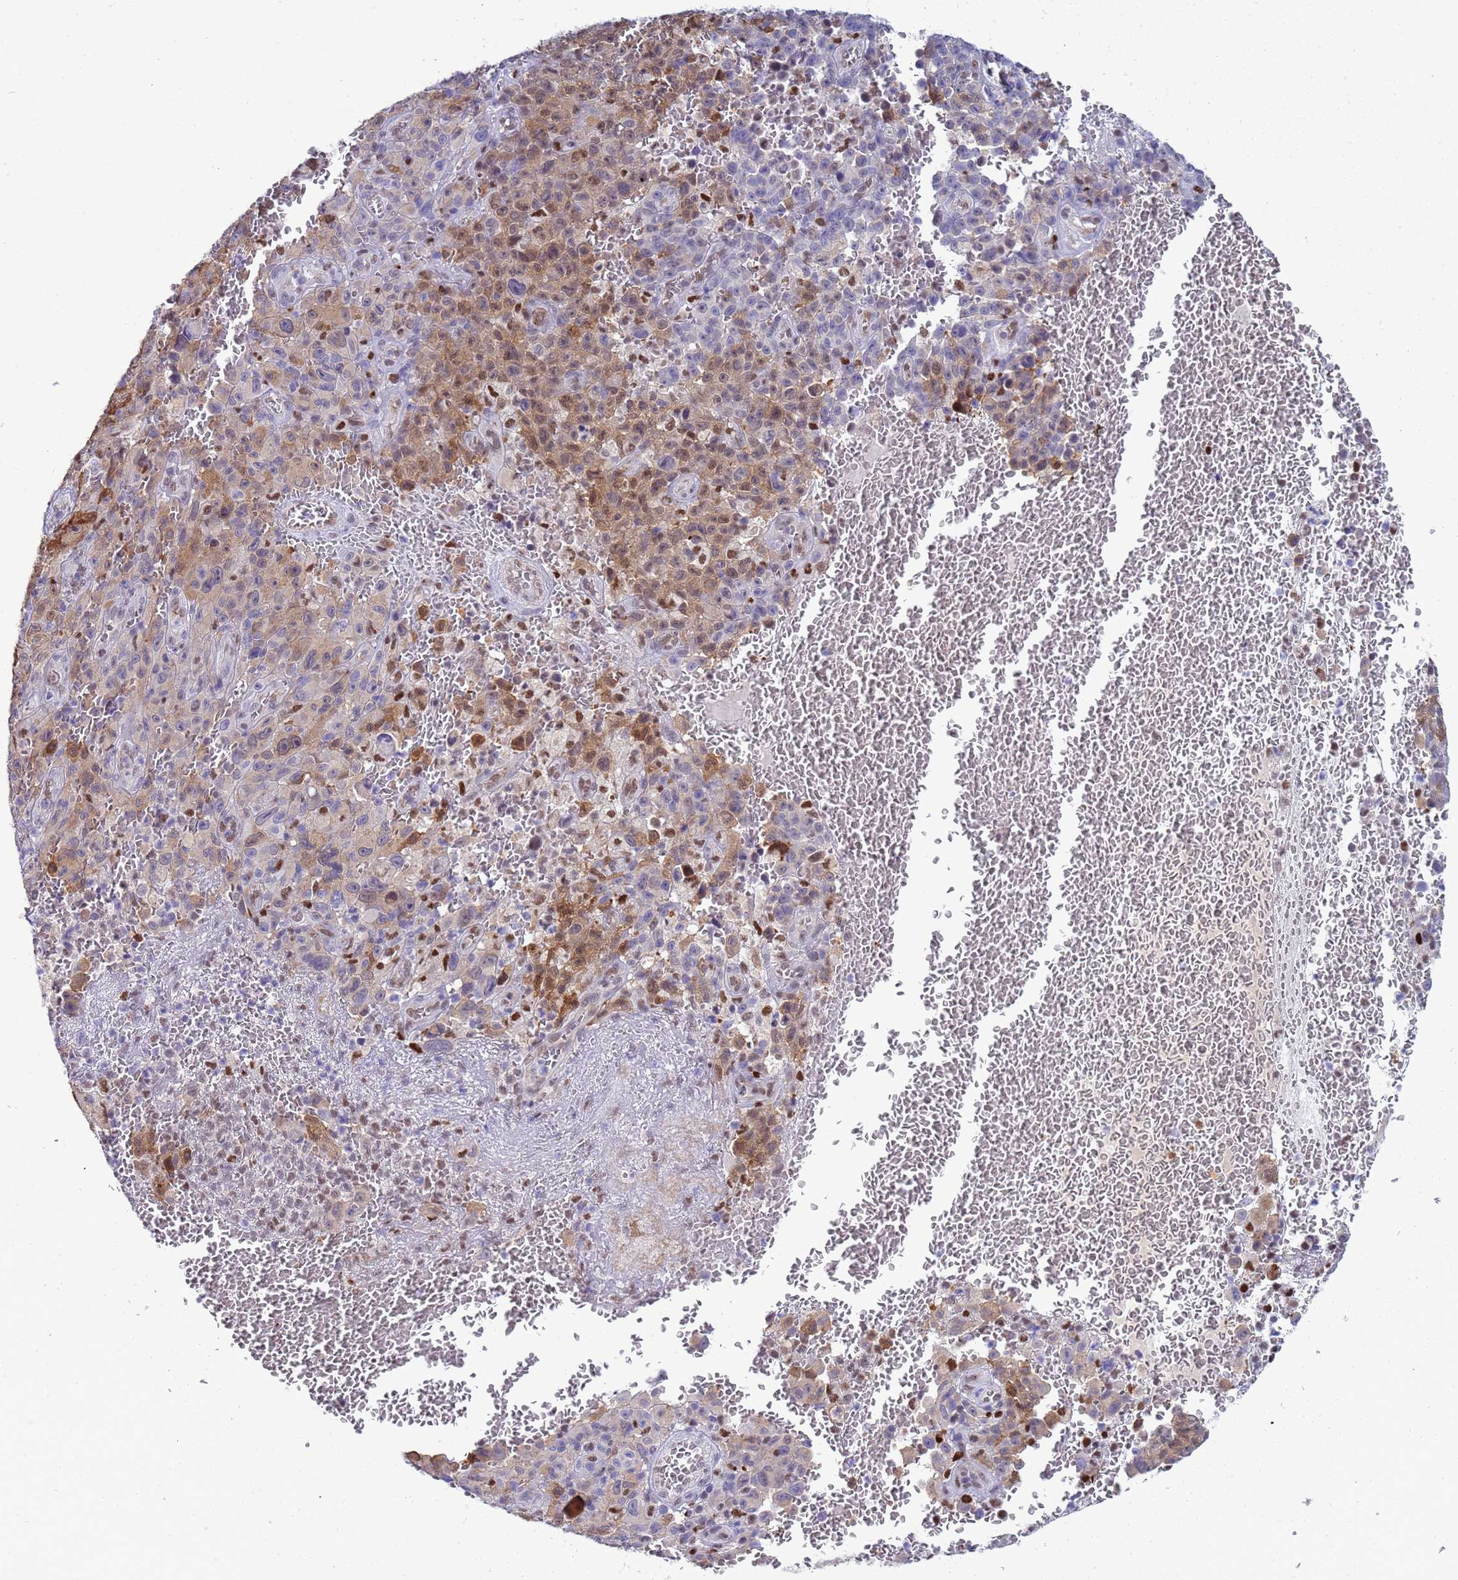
{"staining": {"intensity": "moderate", "quantity": "<25%", "location": "cytoplasmic/membranous,nuclear"}, "tissue": "melanoma", "cell_type": "Tumor cells", "image_type": "cancer", "snomed": [{"axis": "morphology", "description": "Malignant melanoma, NOS"}, {"axis": "topography", "description": "Skin"}], "caption": "A brown stain highlights moderate cytoplasmic/membranous and nuclear expression of a protein in human malignant melanoma tumor cells.", "gene": "SLC25A37", "patient": {"sex": "female", "age": 82}}